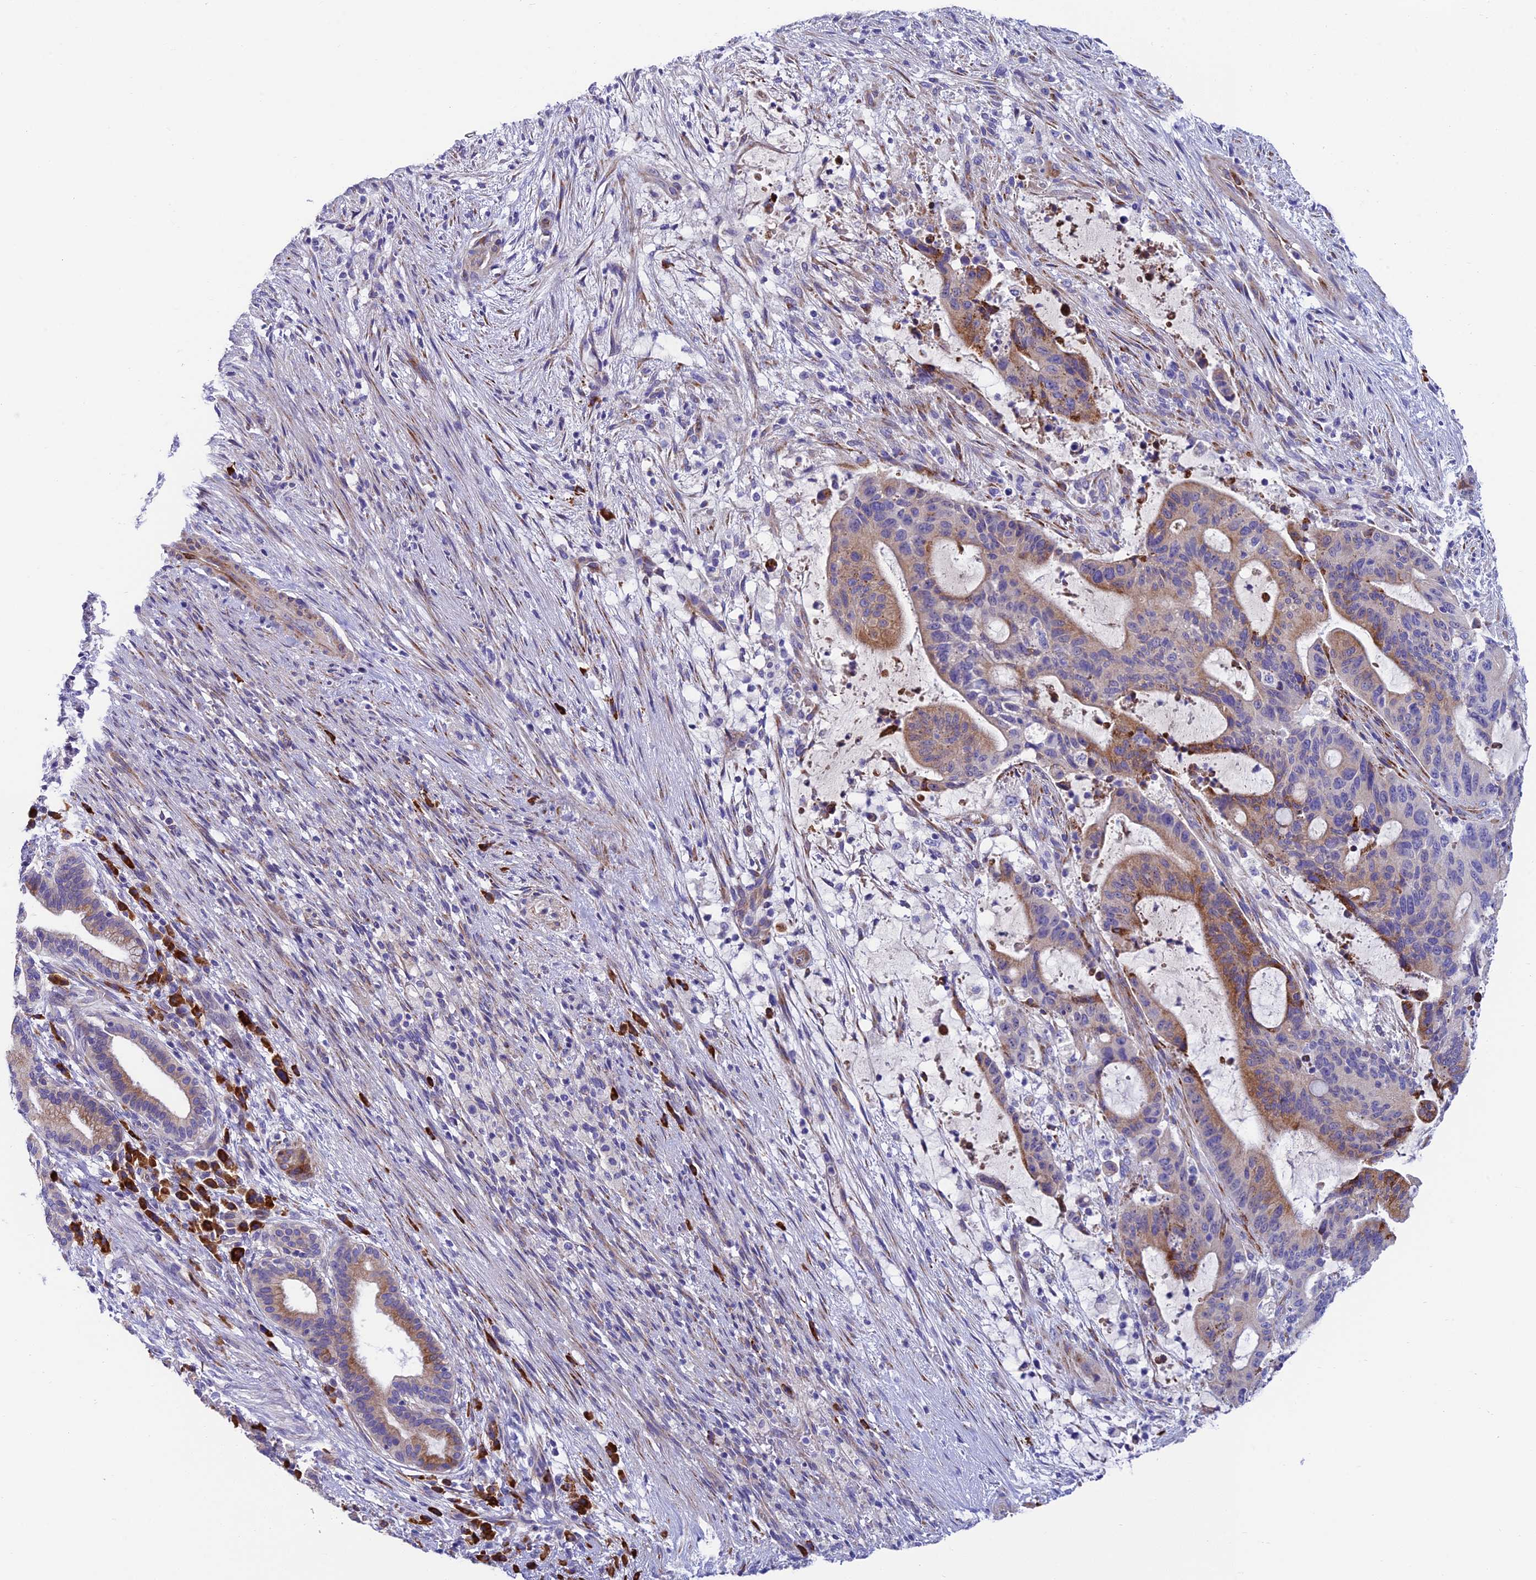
{"staining": {"intensity": "moderate", "quantity": "<25%", "location": "cytoplasmic/membranous"}, "tissue": "liver cancer", "cell_type": "Tumor cells", "image_type": "cancer", "snomed": [{"axis": "morphology", "description": "Normal tissue, NOS"}, {"axis": "morphology", "description": "Cholangiocarcinoma"}, {"axis": "topography", "description": "Liver"}, {"axis": "topography", "description": "Peripheral nerve tissue"}], "caption": "Immunohistochemistry histopathology image of neoplastic tissue: human liver cholangiocarcinoma stained using immunohistochemistry exhibits low levels of moderate protein expression localized specifically in the cytoplasmic/membranous of tumor cells, appearing as a cytoplasmic/membranous brown color.", "gene": "MACIR", "patient": {"sex": "female", "age": 73}}